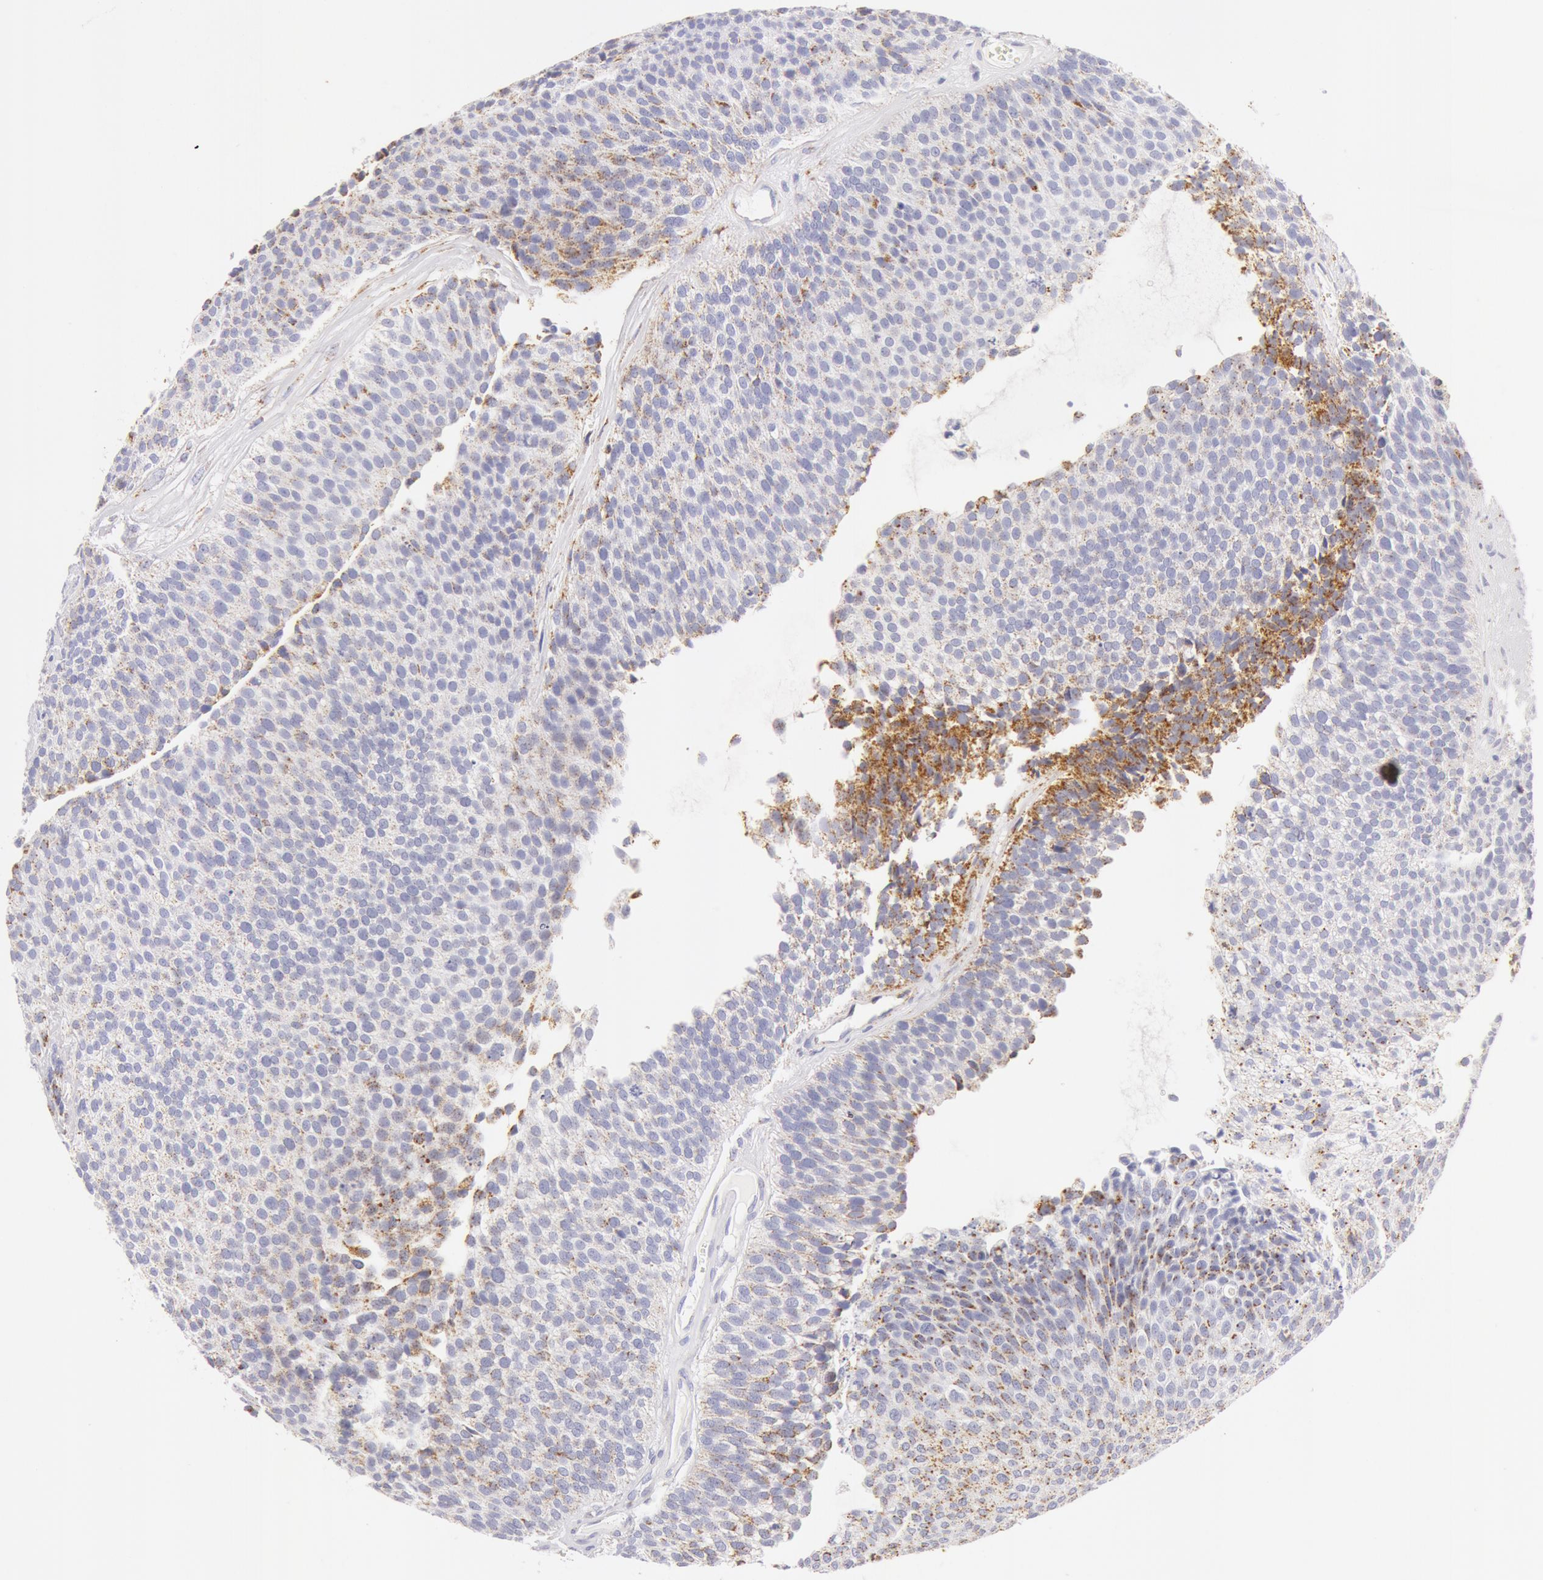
{"staining": {"intensity": "moderate", "quantity": "25%-75%", "location": "cytoplasmic/membranous"}, "tissue": "urothelial cancer", "cell_type": "Tumor cells", "image_type": "cancer", "snomed": [{"axis": "morphology", "description": "Urothelial carcinoma, Low grade"}, {"axis": "topography", "description": "Urinary bladder"}], "caption": "An image showing moderate cytoplasmic/membranous expression in approximately 25%-75% of tumor cells in urothelial carcinoma (low-grade), as visualized by brown immunohistochemical staining.", "gene": "ATP5F1B", "patient": {"sex": "male", "age": 84}}